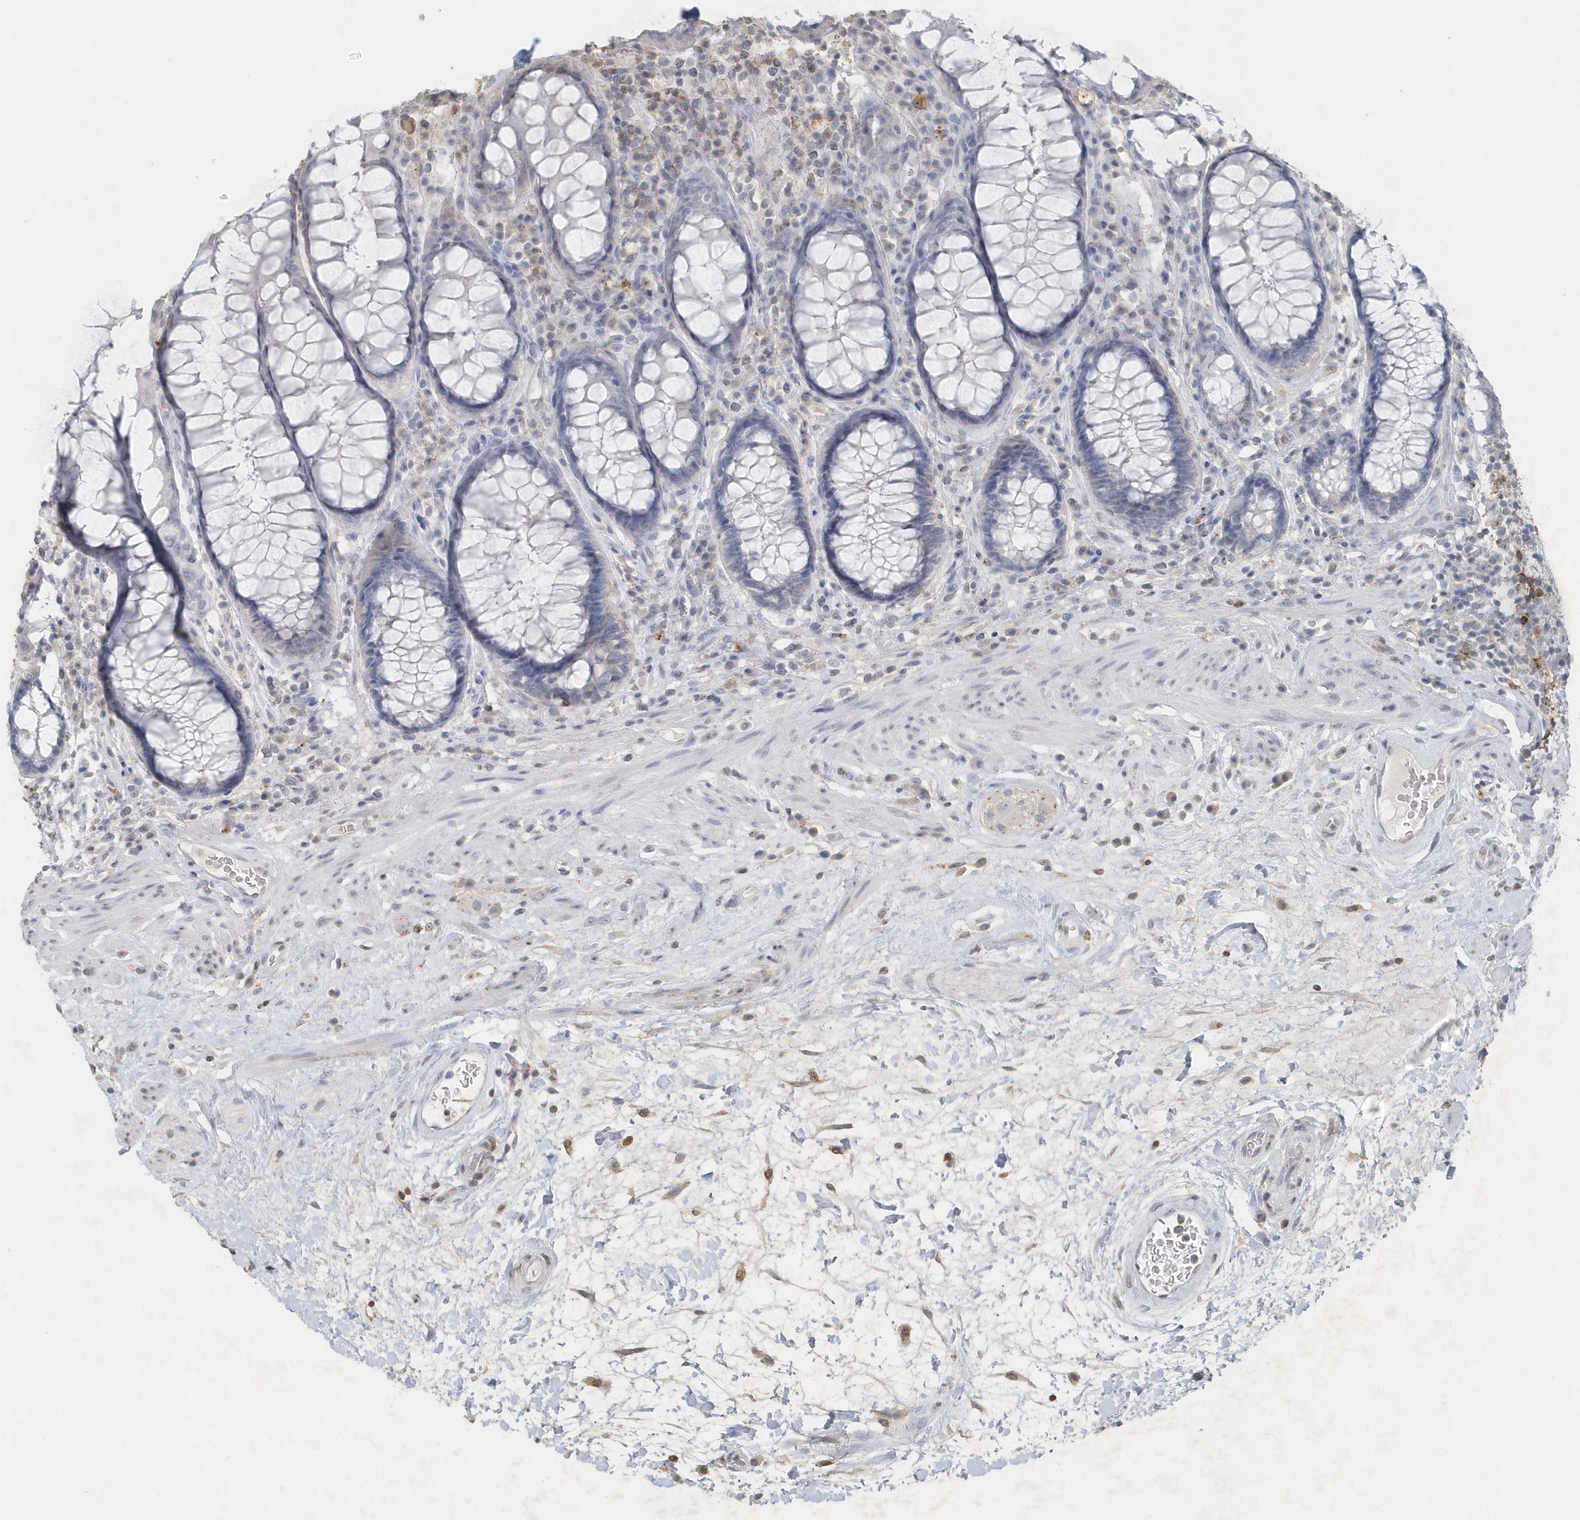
{"staining": {"intensity": "negative", "quantity": "none", "location": "none"}, "tissue": "rectum", "cell_type": "Glandular cells", "image_type": "normal", "snomed": [{"axis": "morphology", "description": "Normal tissue, NOS"}, {"axis": "topography", "description": "Rectum"}], "caption": "This is an IHC histopathology image of benign rectum. There is no positivity in glandular cells.", "gene": "PDCD1", "patient": {"sex": "male", "age": 64}}